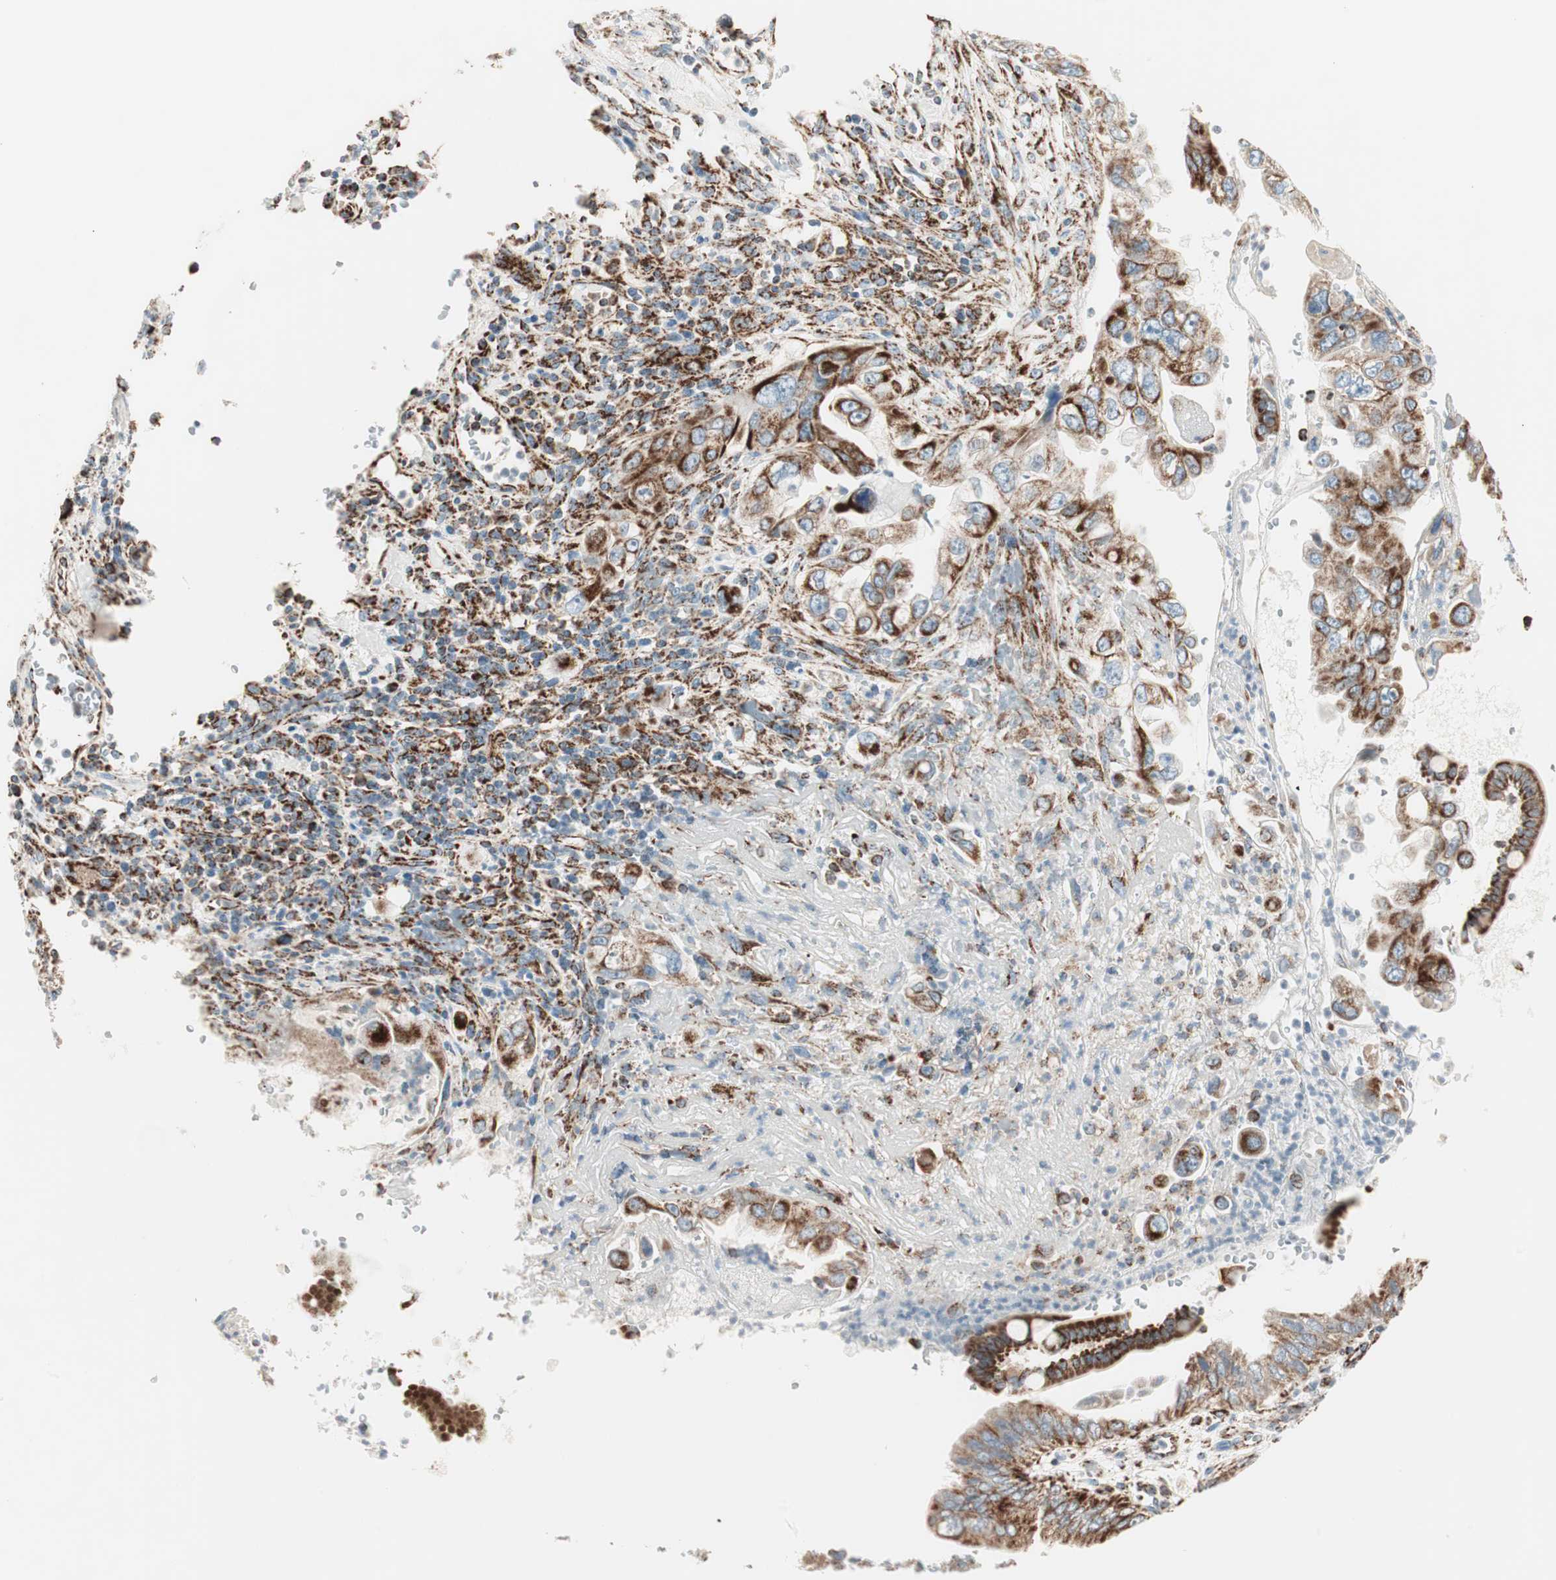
{"staining": {"intensity": "strong", "quantity": ">75%", "location": "cytoplasmic/membranous"}, "tissue": "pancreatic cancer", "cell_type": "Tumor cells", "image_type": "cancer", "snomed": [{"axis": "morphology", "description": "Normal tissue, NOS"}, {"axis": "topography", "description": "Lymph node"}], "caption": "Human pancreatic cancer stained with a protein marker reveals strong staining in tumor cells.", "gene": "TOMM20", "patient": {"sex": "male", "age": 50}}